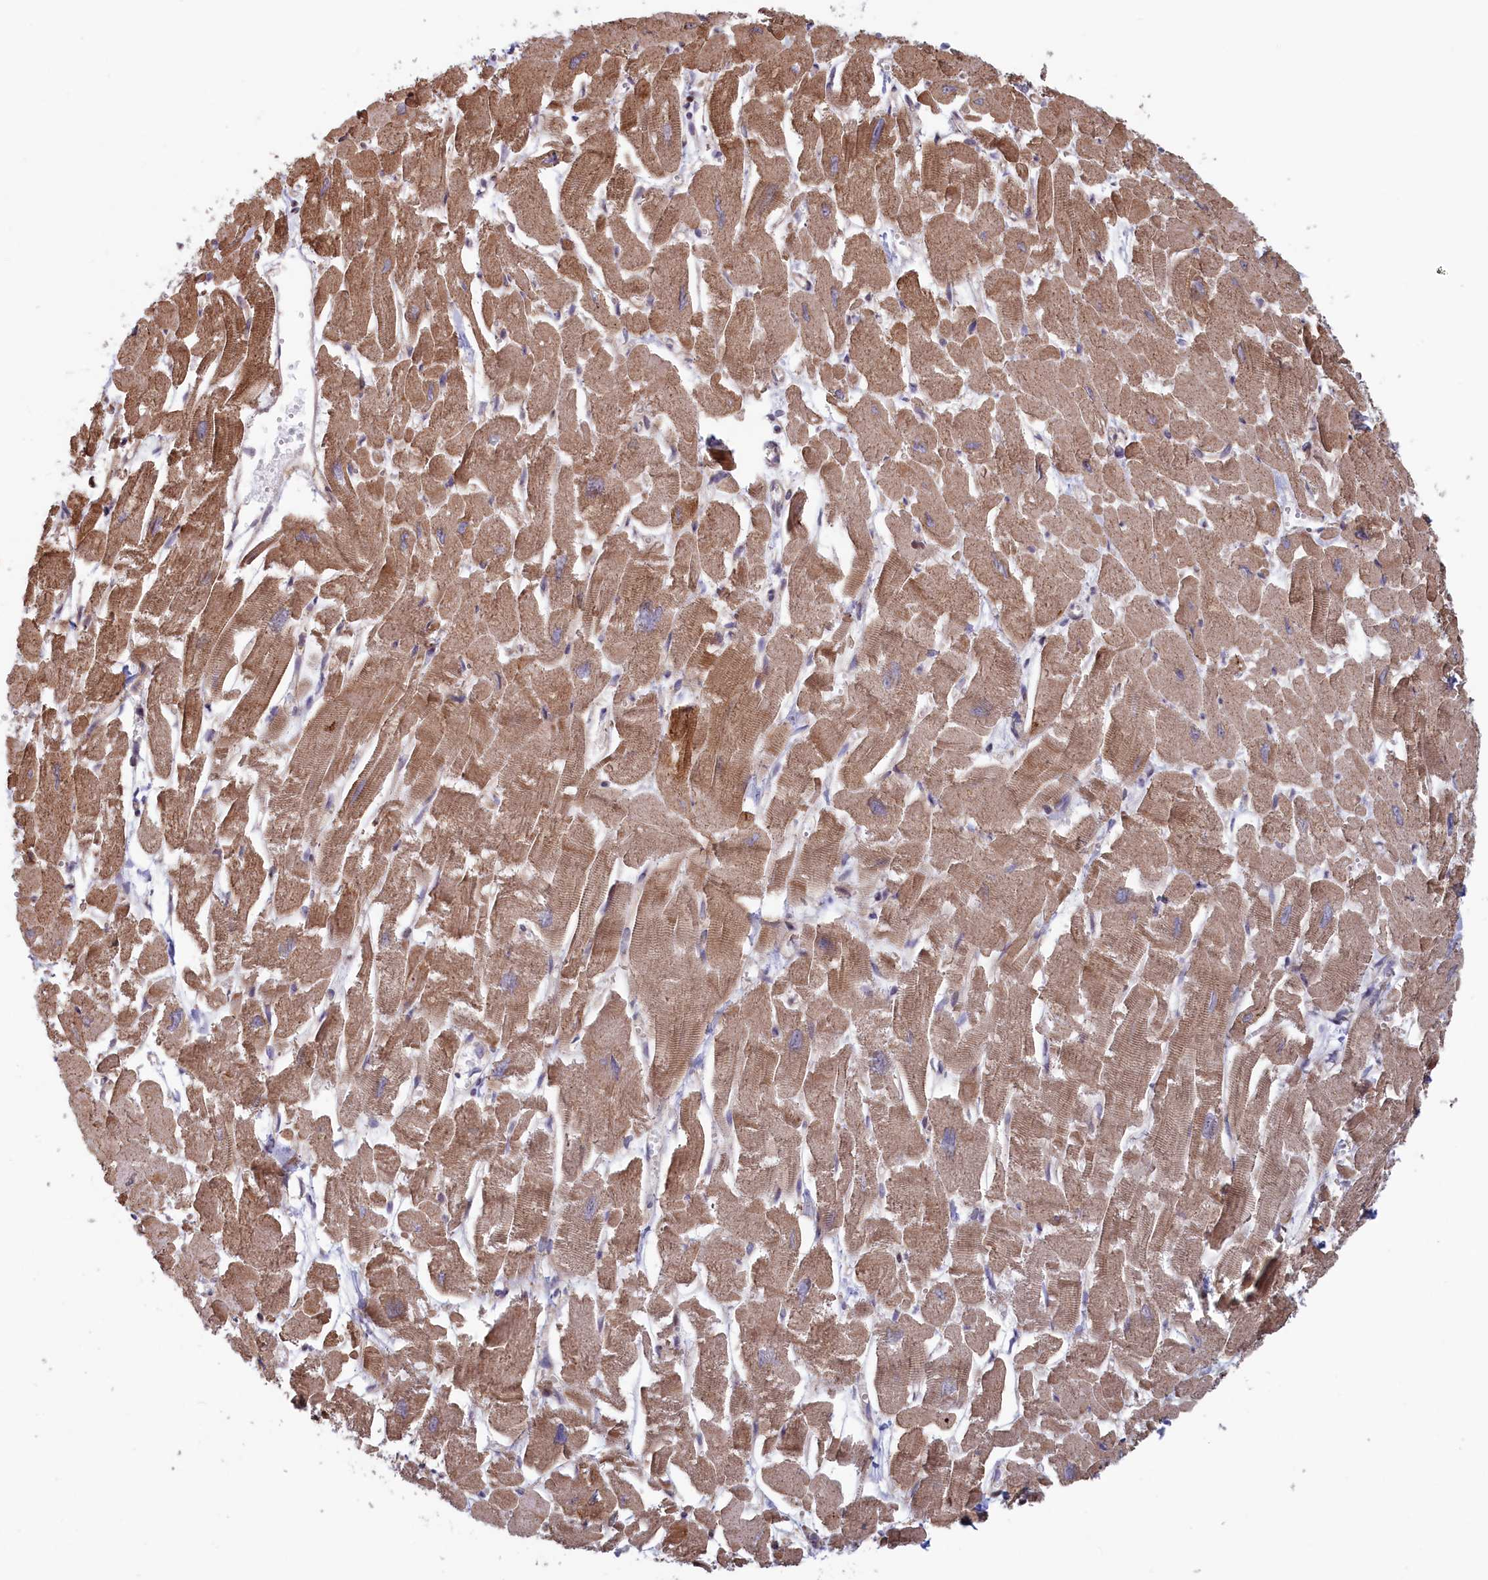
{"staining": {"intensity": "moderate", "quantity": ">75%", "location": "cytoplasmic/membranous"}, "tissue": "heart muscle", "cell_type": "Cardiomyocytes", "image_type": "normal", "snomed": [{"axis": "morphology", "description": "Normal tissue, NOS"}, {"axis": "topography", "description": "Heart"}], "caption": "Heart muscle stained for a protein reveals moderate cytoplasmic/membranous positivity in cardiomyocytes. Using DAB (brown) and hematoxylin (blue) stains, captured at high magnification using brightfield microscopy.", "gene": "RILPL1", "patient": {"sex": "male", "age": 54}}